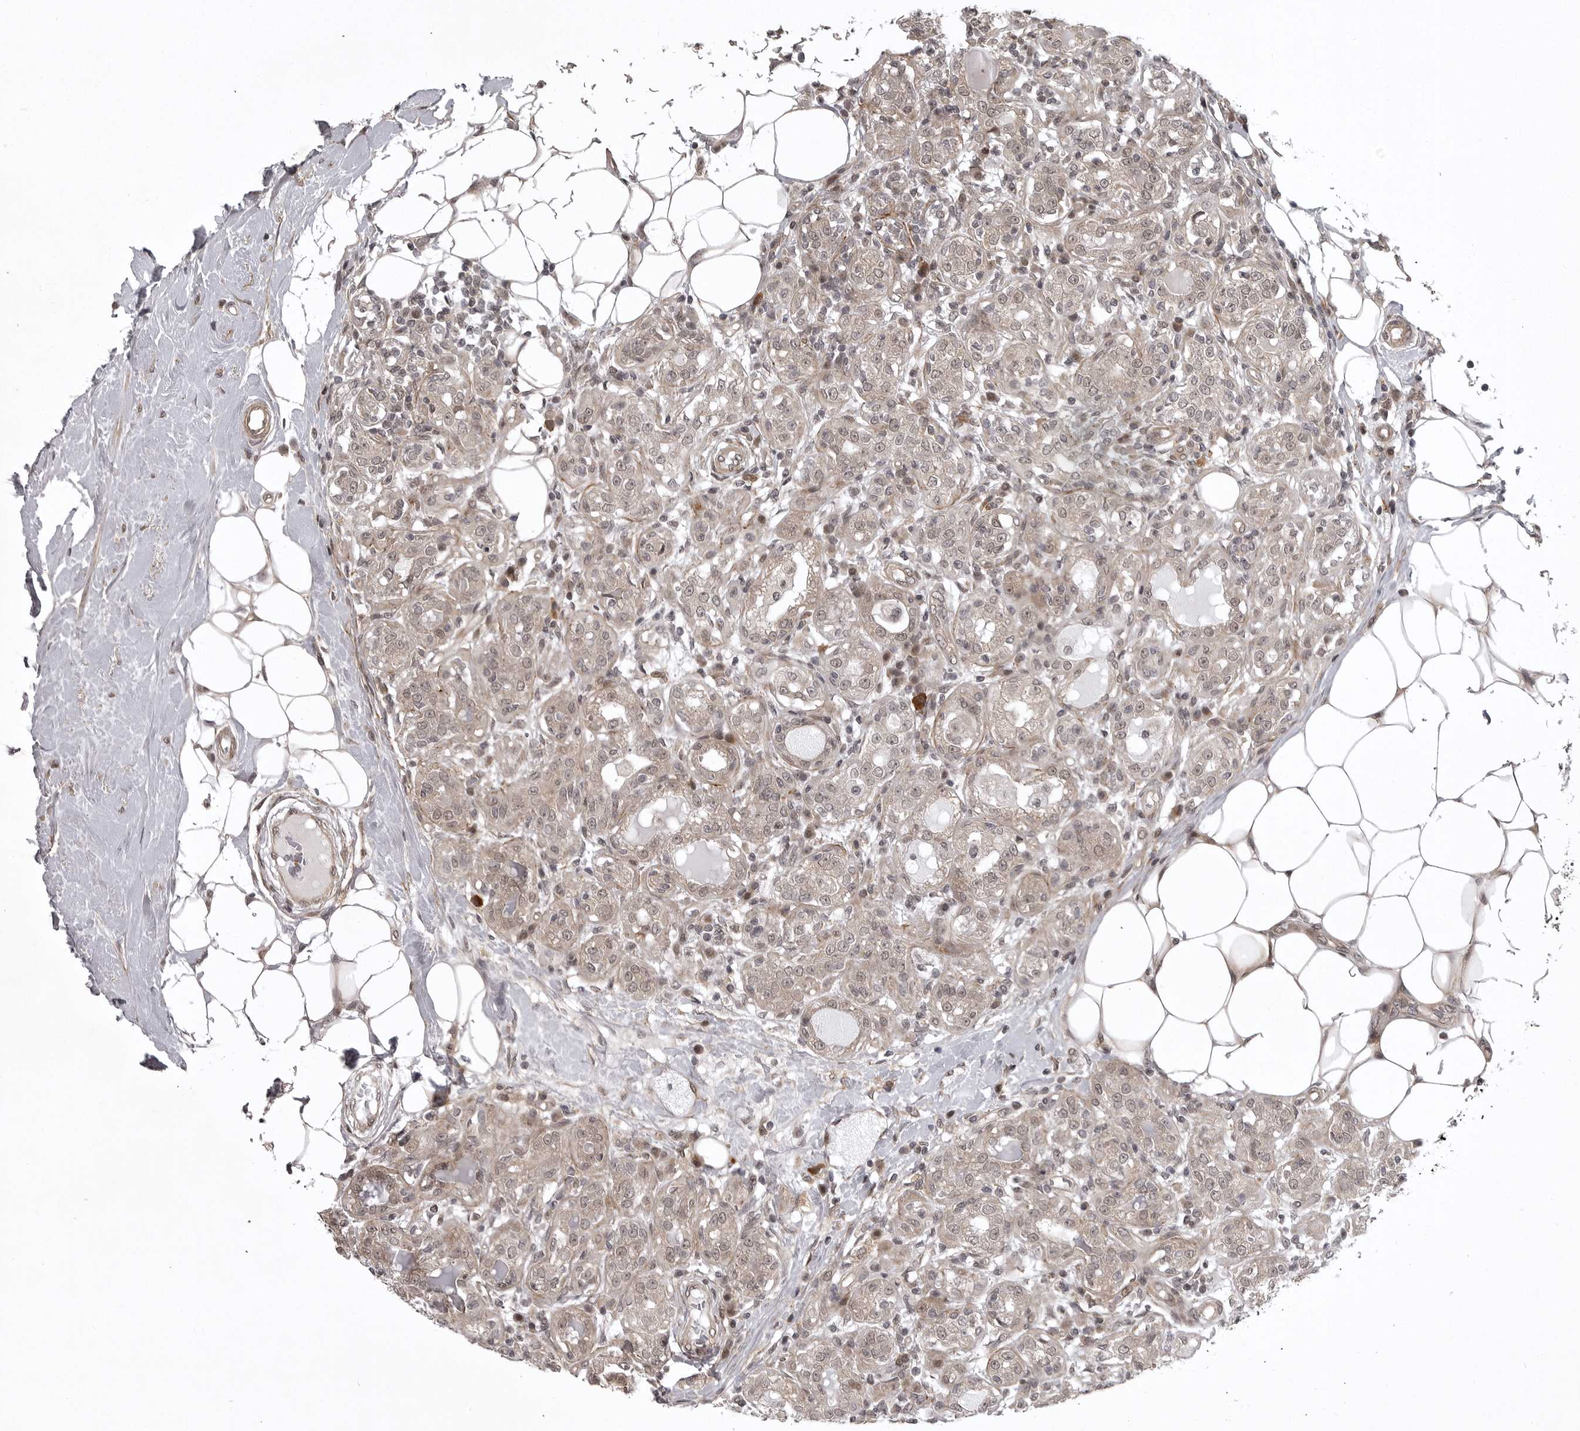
{"staining": {"intensity": "weak", "quantity": ">75%", "location": "cytoplasmic/membranous"}, "tissue": "breast cancer", "cell_type": "Tumor cells", "image_type": "cancer", "snomed": [{"axis": "morphology", "description": "Duct carcinoma"}, {"axis": "topography", "description": "Breast"}], "caption": "Weak cytoplasmic/membranous expression for a protein is appreciated in about >75% of tumor cells of breast cancer using IHC.", "gene": "SNX16", "patient": {"sex": "female", "age": 27}}